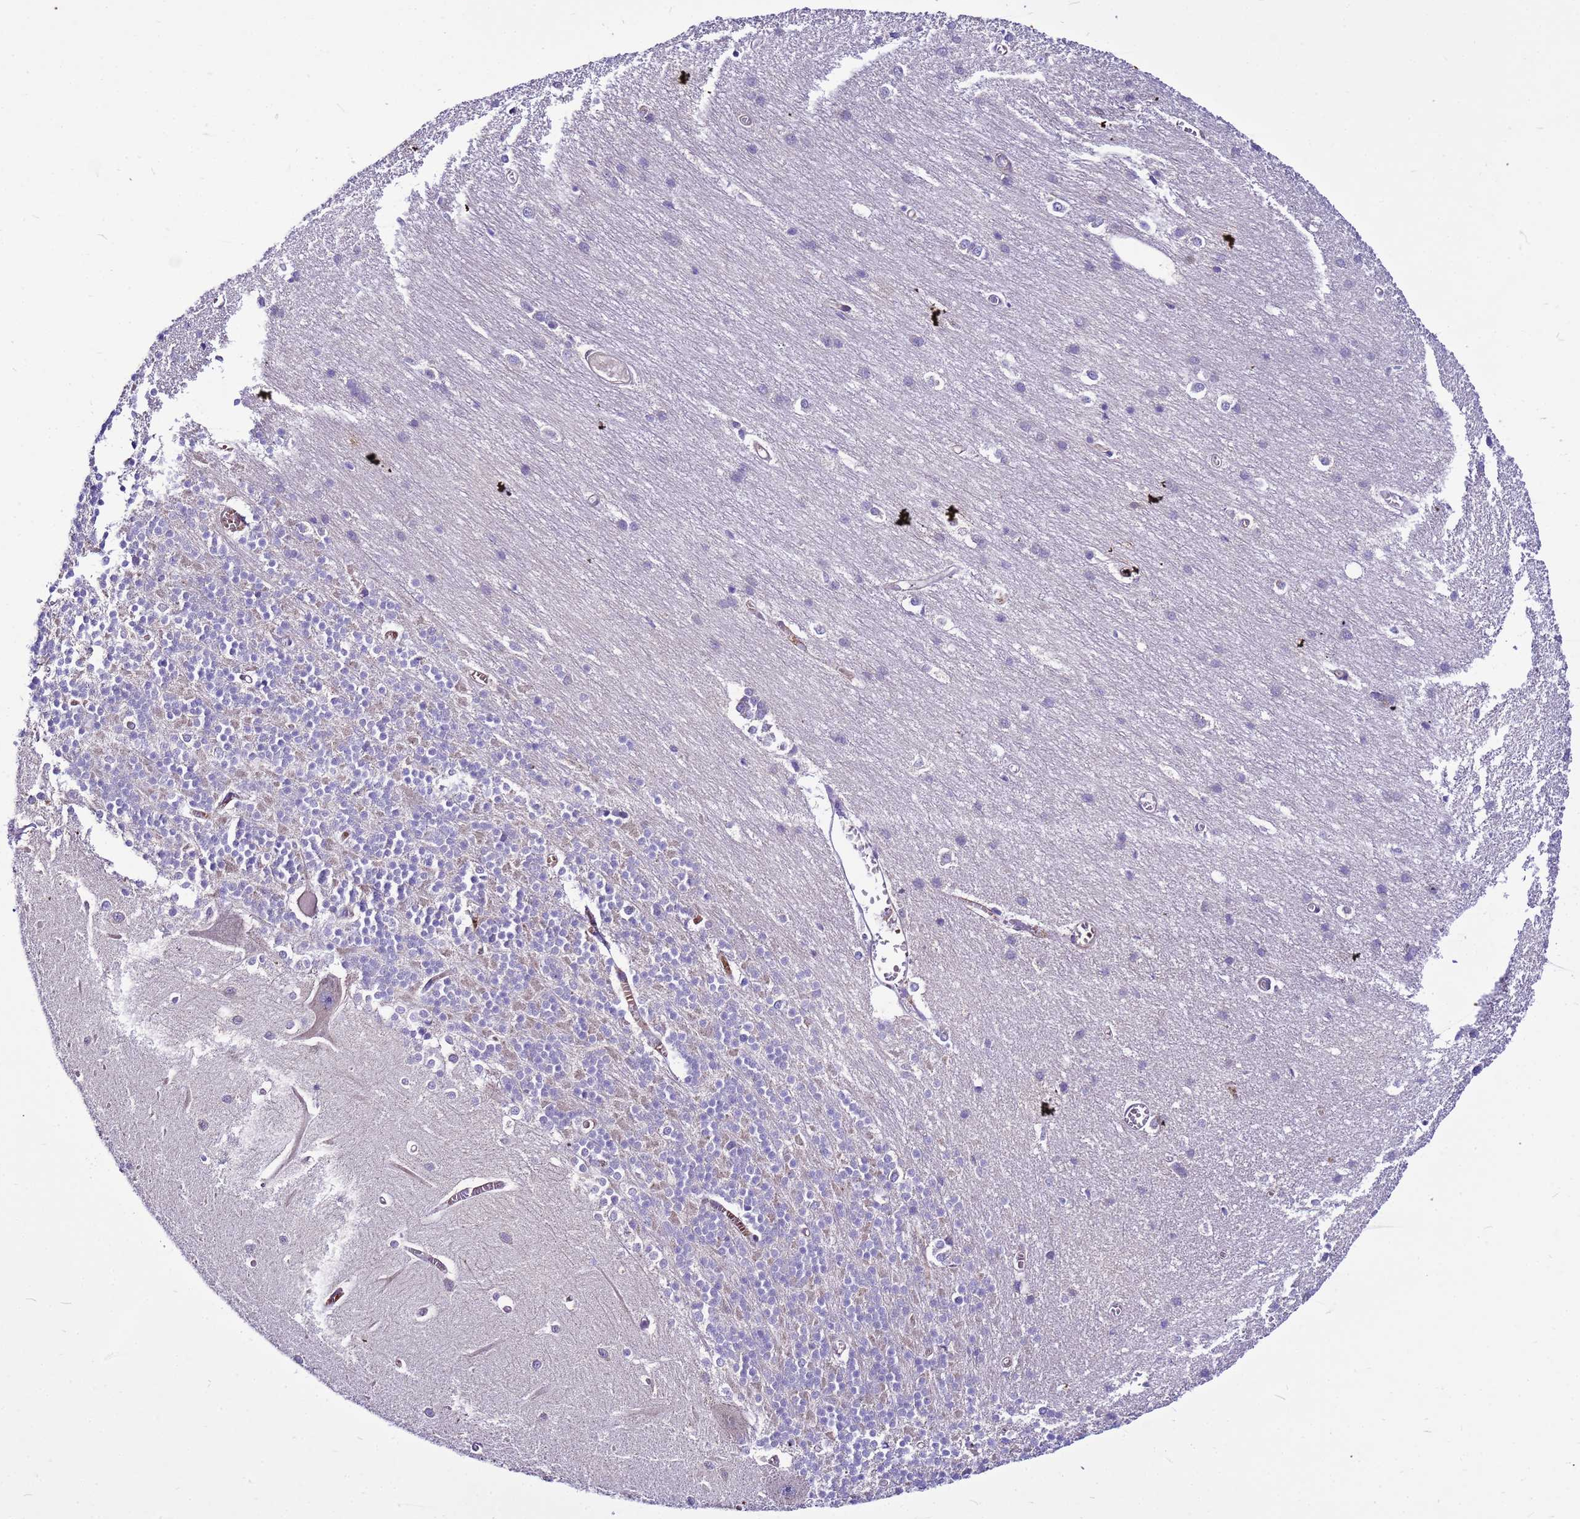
{"staining": {"intensity": "negative", "quantity": "none", "location": "none"}, "tissue": "cerebellum", "cell_type": "Cells in granular layer", "image_type": "normal", "snomed": [{"axis": "morphology", "description": "Normal tissue, NOS"}, {"axis": "topography", "description": "Cerebellum"}], "caption": "The histopathology image exhibits no significant positivity in cells in granular layer of cerebellum.", "gene": "PKD1", "patient": {"sex": "male", "age": 37}}